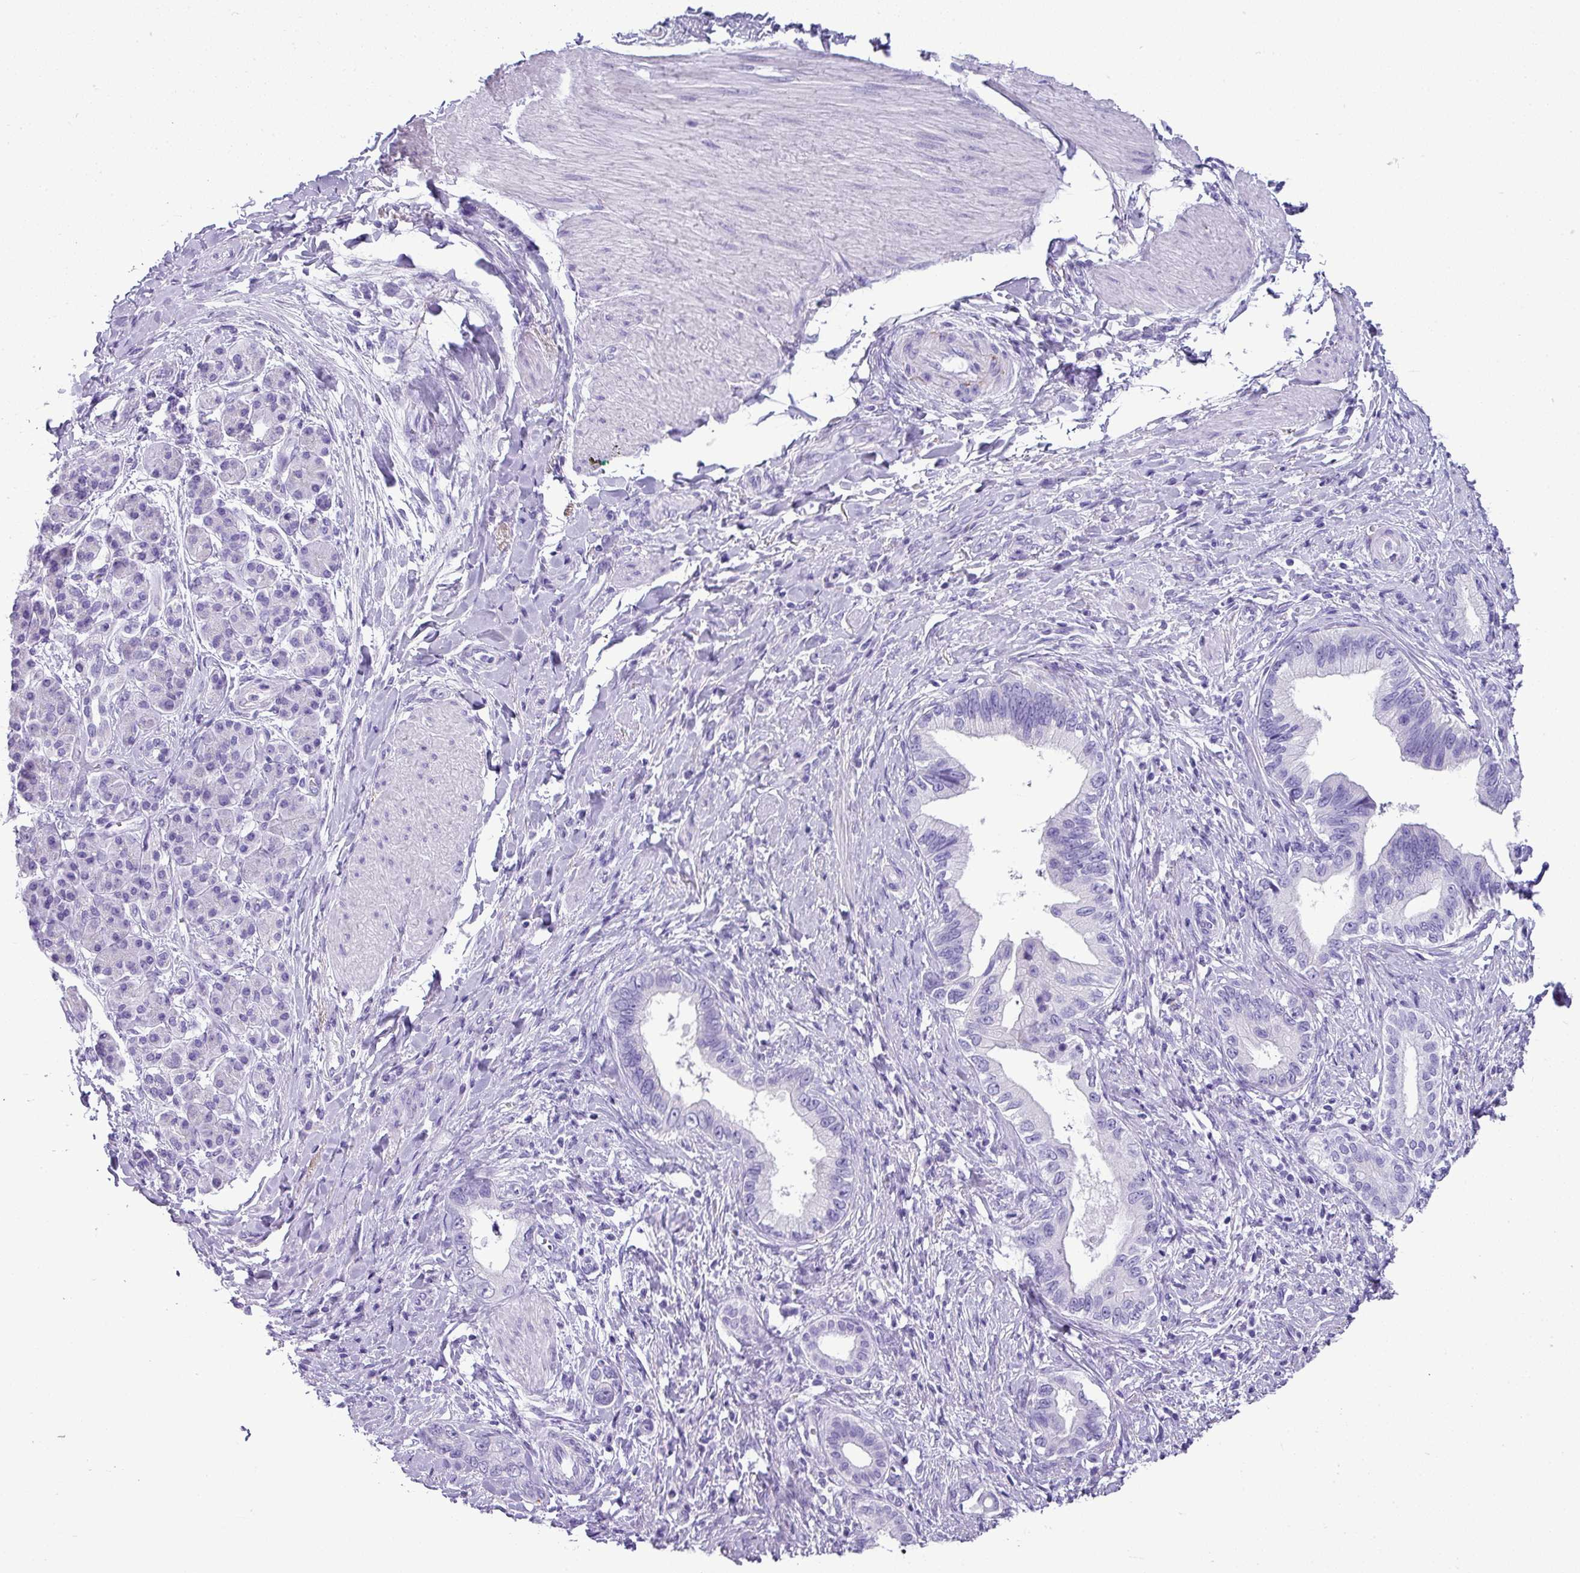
{"staining": {"intensity": "negative", "quantity": "none", "location": "none"}, "tissue": "pancreatic cancer", "cell_type": "Tumor cells", "image_type": "cancer", "snomed": [{"axis": "morphology", "description": "Adenocarcinoma, NOS"}, {"axis": "topography", "description": "Pancreas"}], "caption": "Histopathology image shows no significant protein staining in tumor cells of pancreatic cancer. Nuclei are stained in blue.", "gene": "ZNF568", "patient": {"sex": "female", "age": 55}}